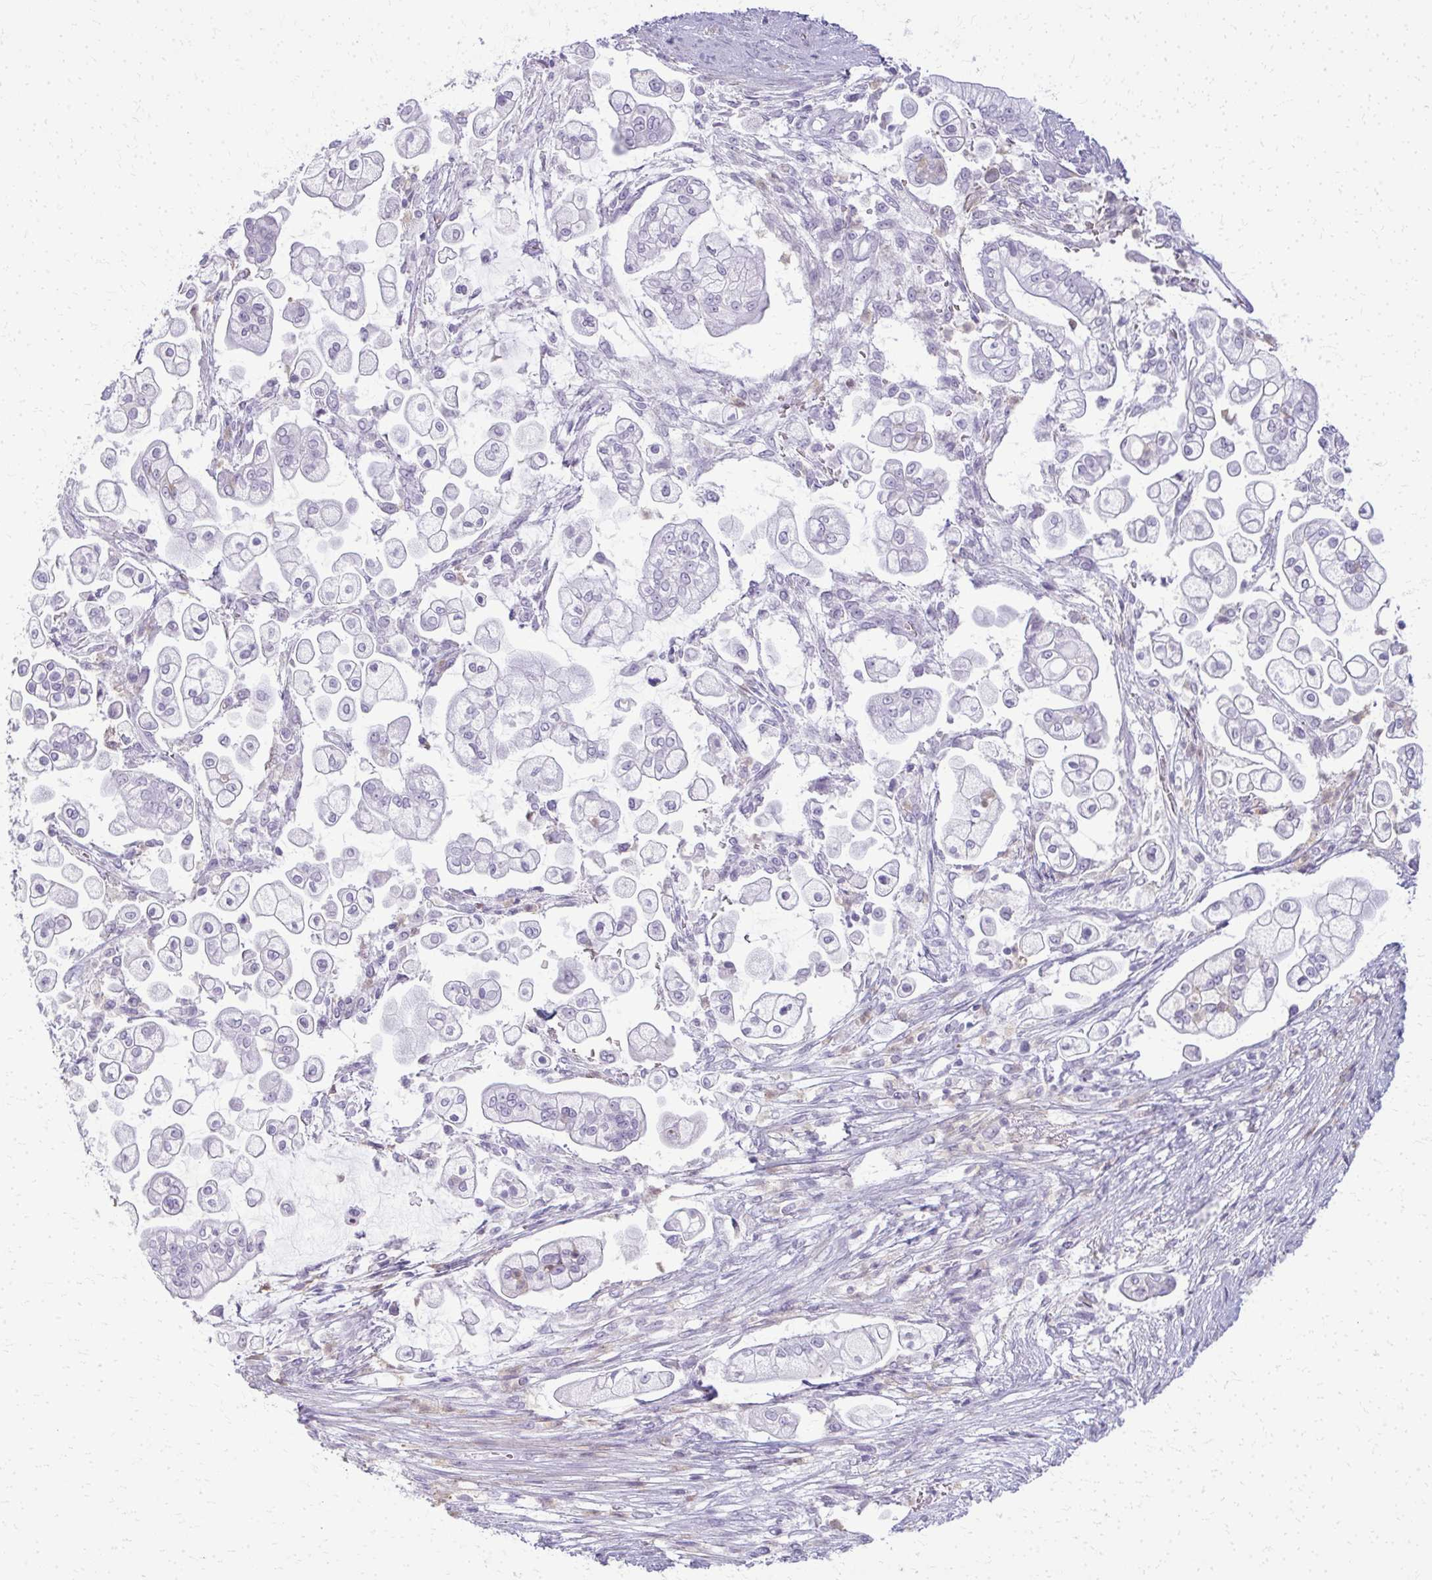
{"staining": {"intensity": "negative", "quantity": "none", "location": "none"}, "tissue": "pancreatic cancer", "cell_type": "Tumor cells", "image_type": "cancer", "snomed": [{"axis": "morphology", "description": "Adenocarcinoma, NOS"}, {"axis": "topography", "description": "Pancreas"}], "caption": "Tumor cells show no significant protein expression in adenocarcinoma (pancreatic). (Stains: DAB (3,3'-diaminobenzidine) IHC with hematoxylin counter stain, Microscopy: brightfield microscopy at high magnification).", "gene": "CA3", "patient": {"sex": "female", "age": 69}}